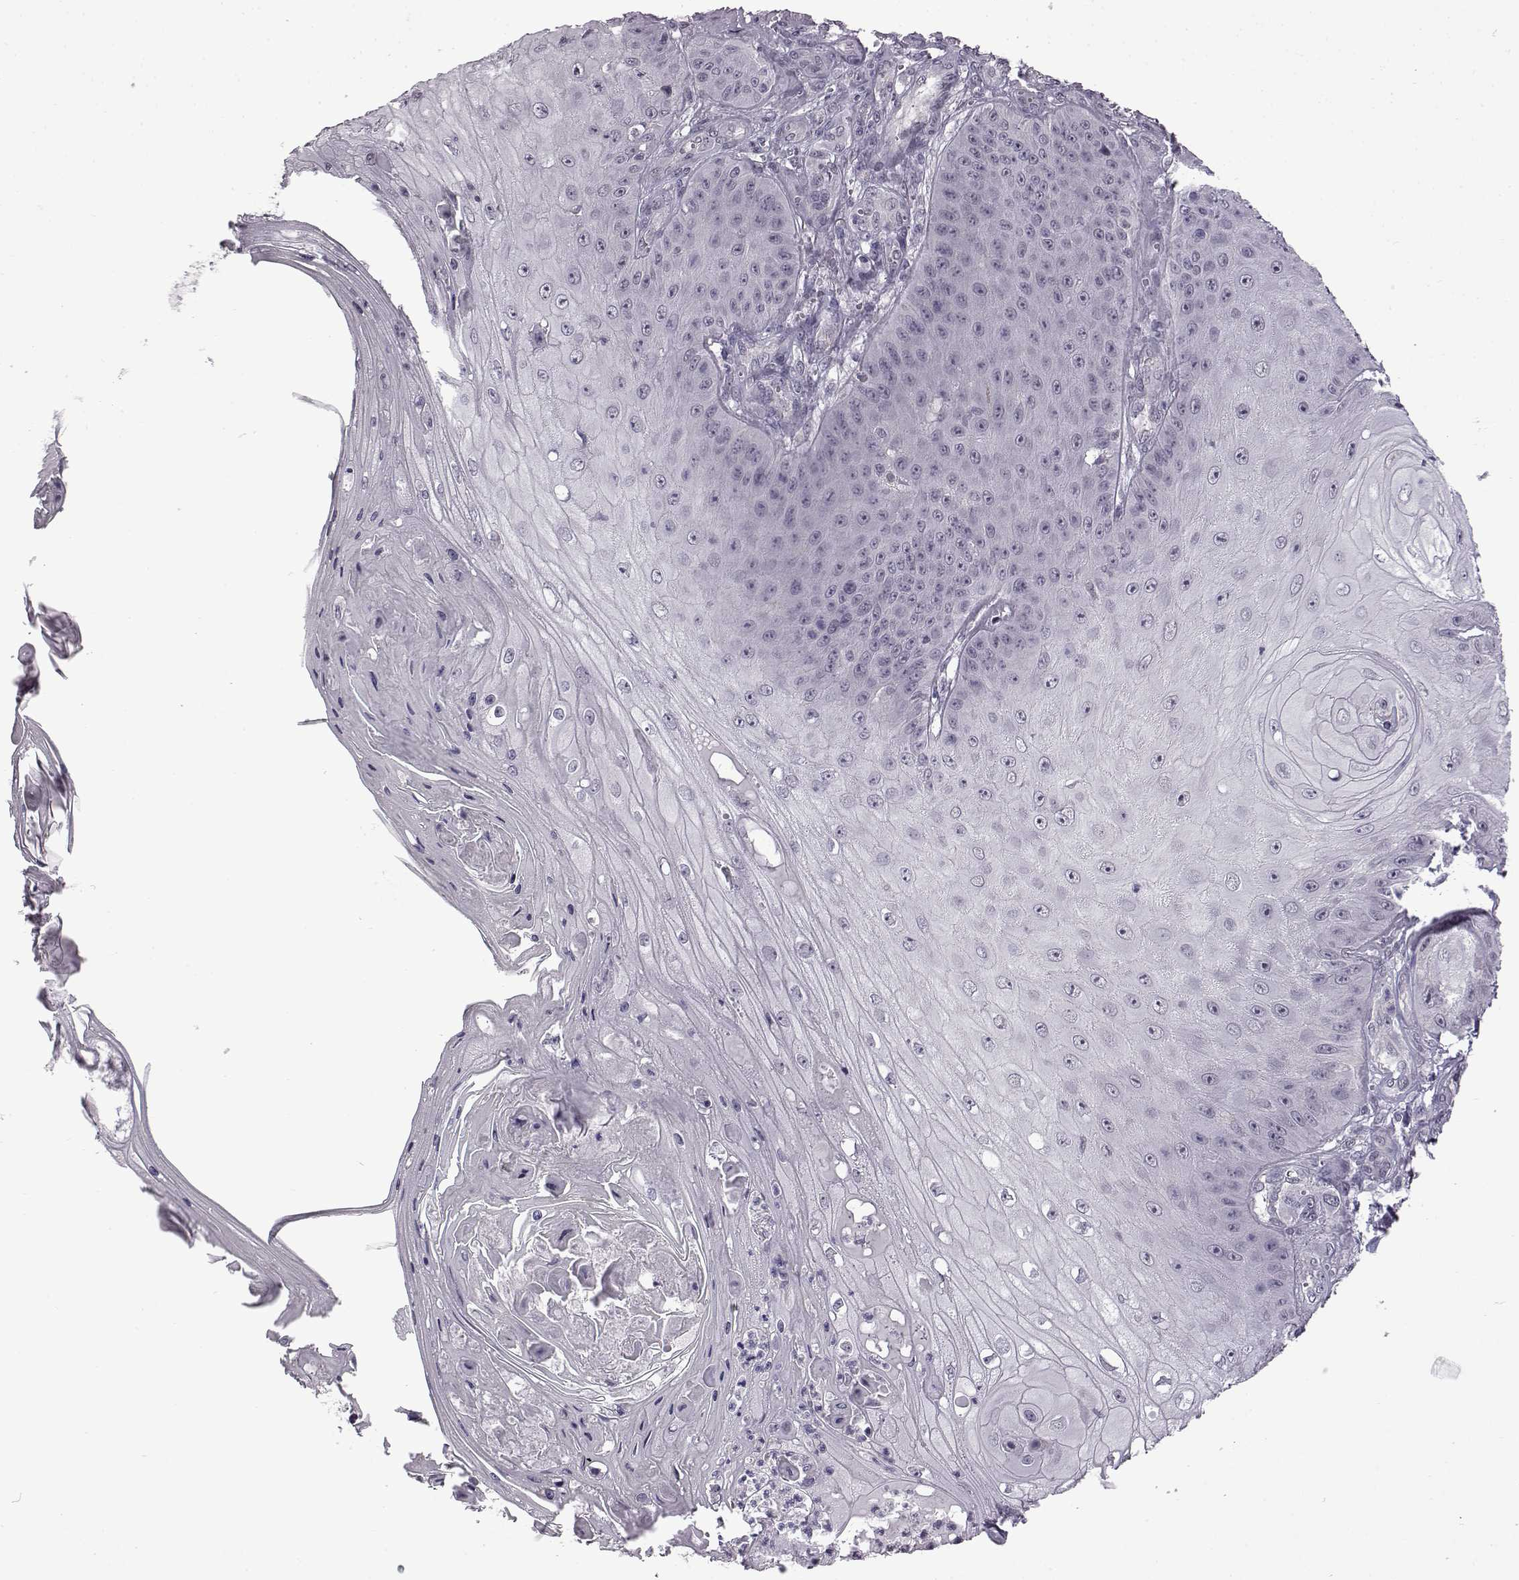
{"staining": {"intensity": "negative", "quantity": "none", "location": "none"}, "tissue": "skin cancer", "cell_type": "Tumor cells", "image_type": "cancer", "snomed": [{"axis": "morphology", "description": "Squamous cell carcinoma, NOS"}, {"axis": "topography", "description": "Skin"}], "caption": "Skin cancer was stained to show a protein in brown. There is no significant staining in tumor cells. The staining is performed using DAB brown chromogen with nuclei counter-stained in using hematoxylin.", "gene": "SYNPO2", "patient": {"sex": "male", "age": 70}}